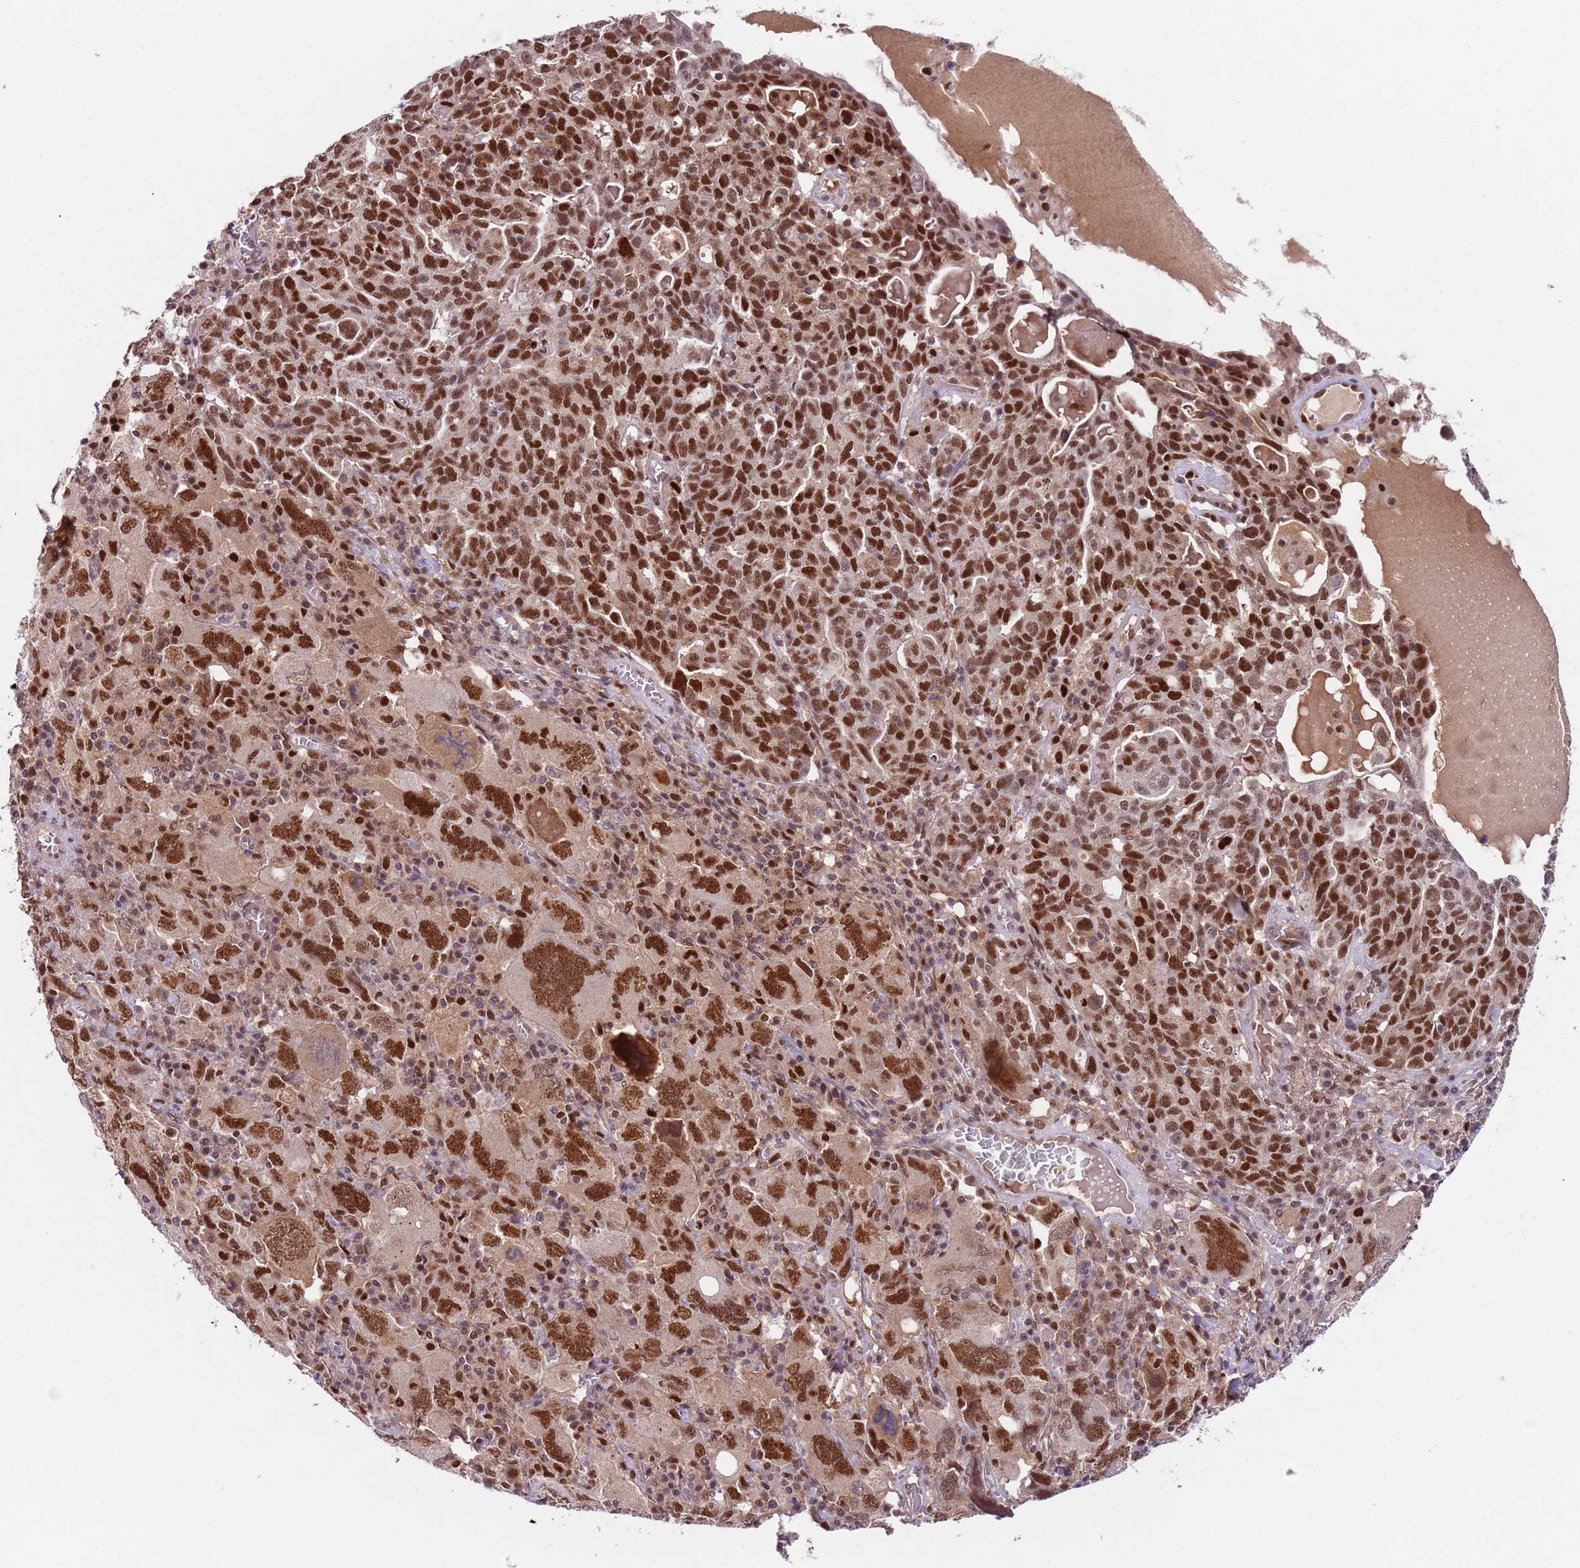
{"staining": {"intensity": "strong", "quantity": ">75%", "location": "nuclear"}, "tissue": "ovarian cancer", "cell_type": "Tumor cells", "image_type": "cancer", "snomed": [{"axis": "morphology", "description": "Carcinoma, endometroid"}, {"axis": "topography", "description": "Ovary"}], "caption": "Immunohistochemical staining of human ovarian cancer (endometroid carcinoma) demonstrates high levels of strong nuclear protein expression in approximately >75% of tumor cells.", "gene": "RMND5B", "patient": {"sex": "female", "age": 62}}